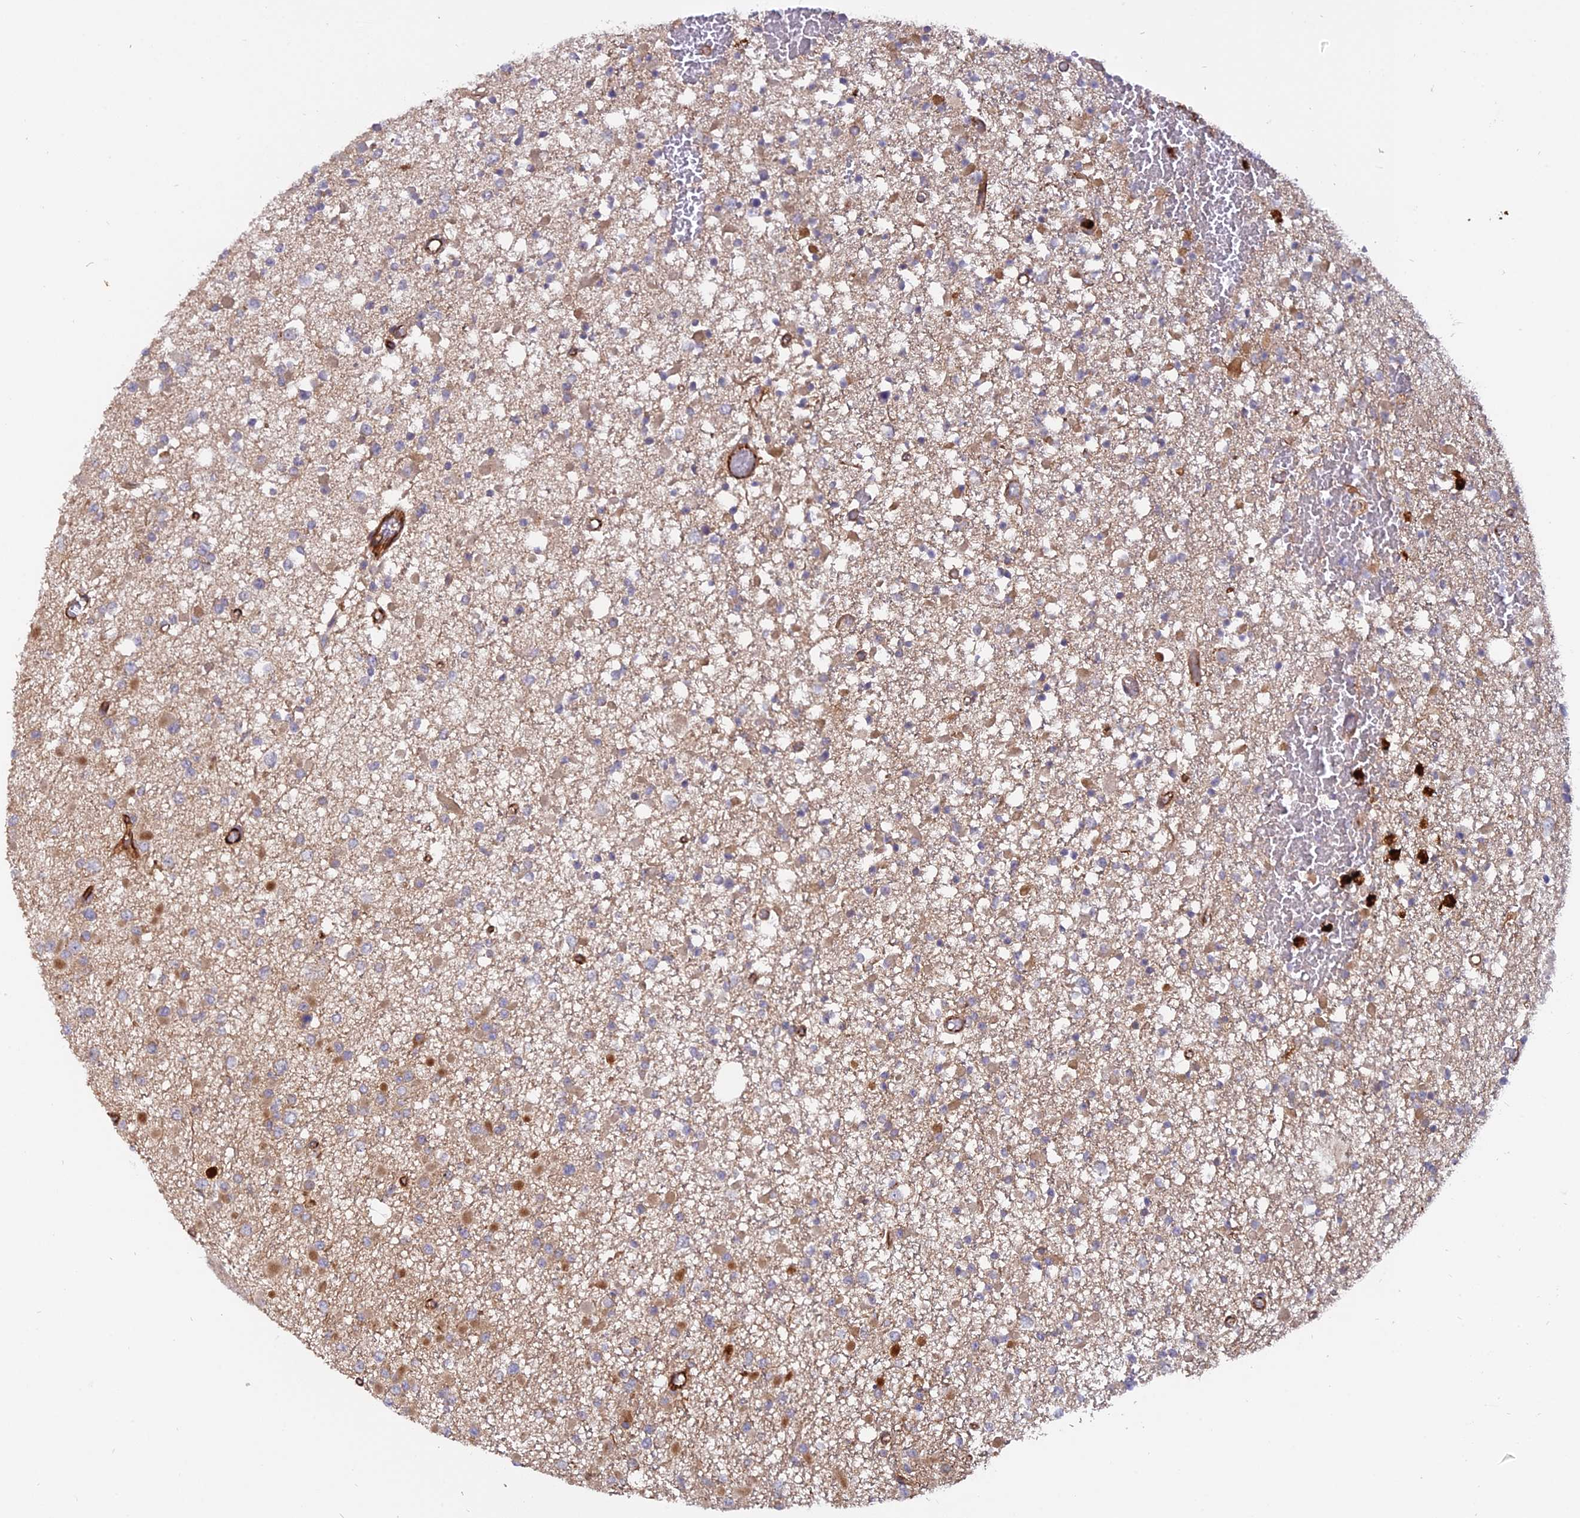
{"staining": {"intensity": "weak", "quantity": "25%-75%", "location": "cytoplasmic/membranous"}, "tissue": "glioma", "cell_type": "Tumor cells", "image_type": "cancer", "snomed": [{"axis": "morphology", "description": "Glioma, malignant, Low grade"}, {"axis": "topography", "description": "Brain"}], "caption": "There is low levels of weak cytoplasmic/membranous staining in tumor cells of low-grade glioma (malignant), as demonstrated by immunohistochemical staining (brown color).", "gene": "PHLDB3", "patient": {"sex": "female", "age": 22}}